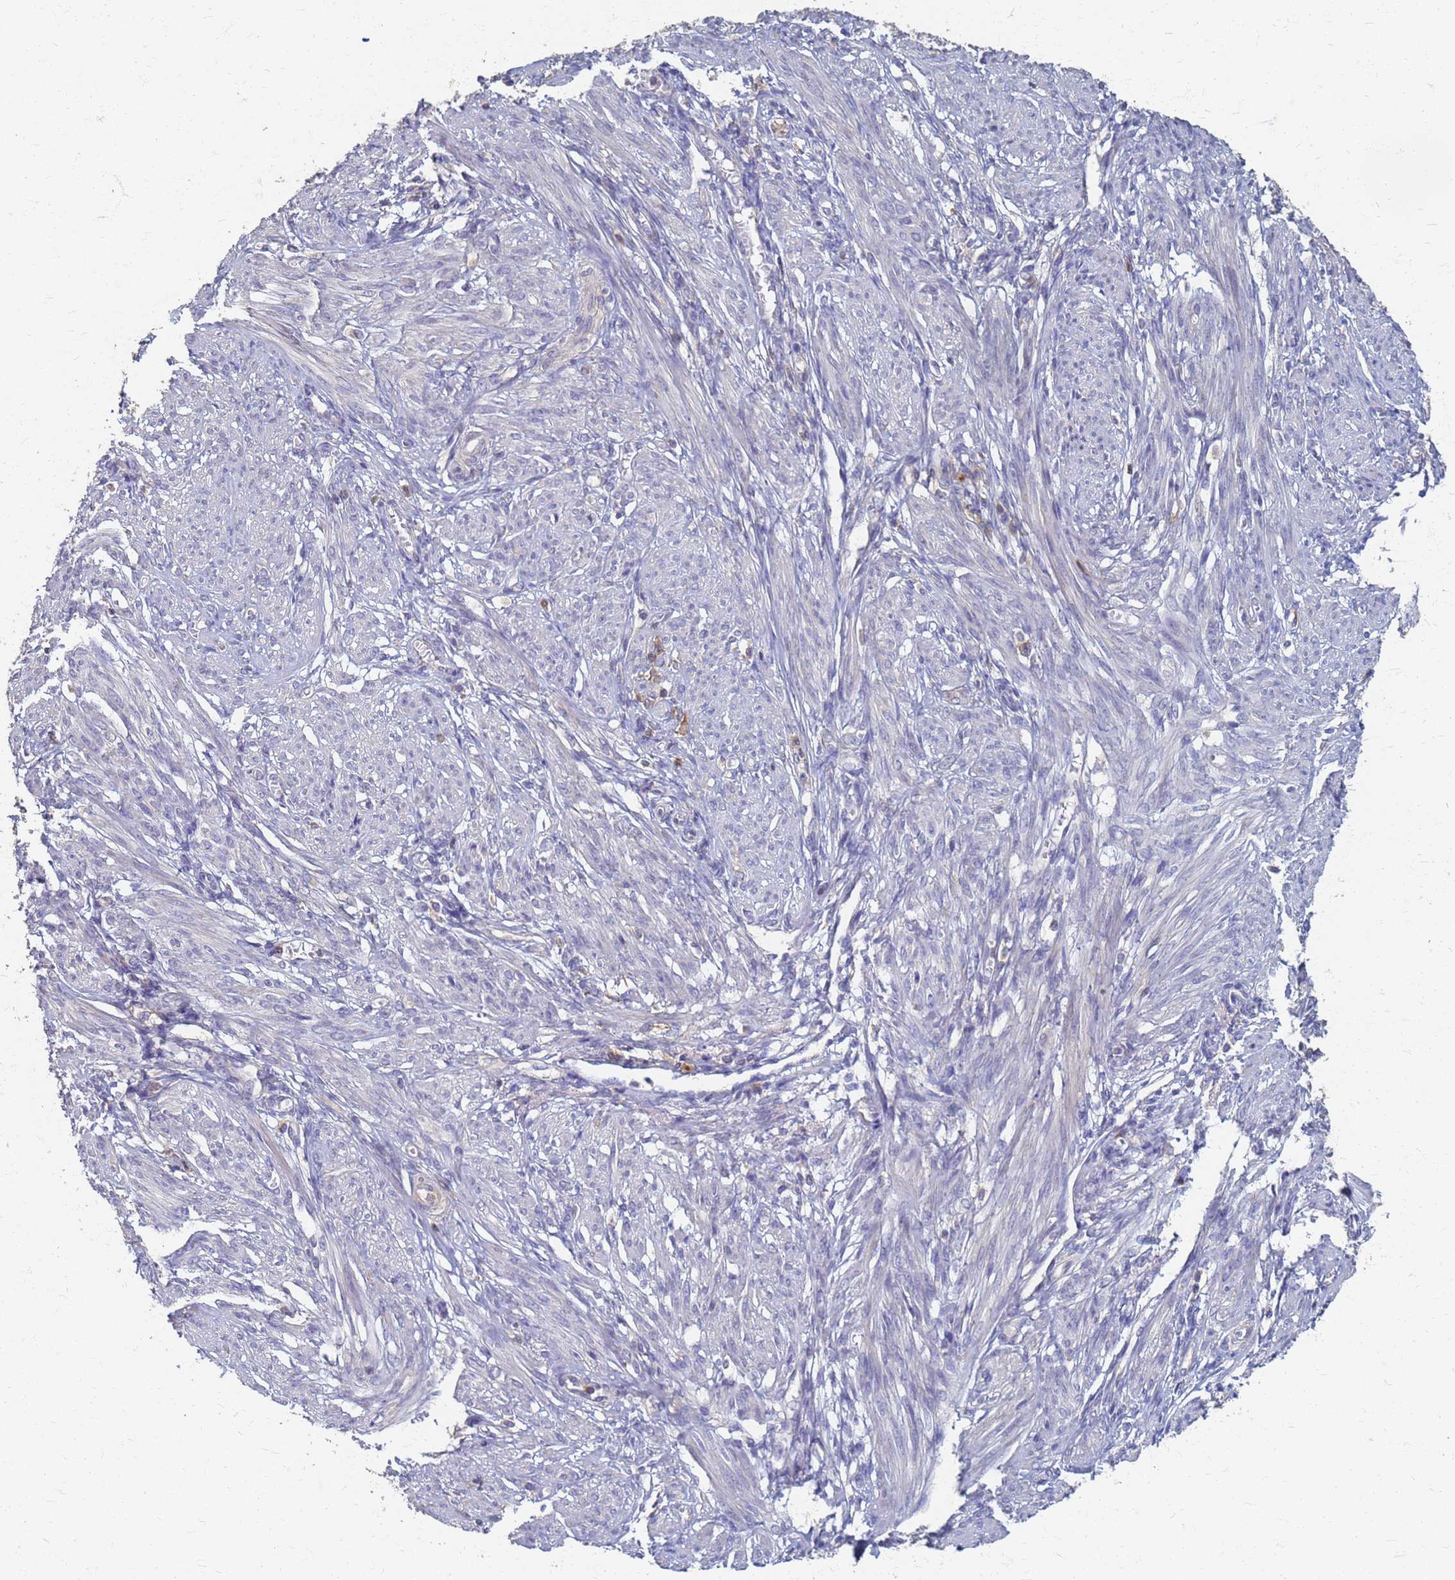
{"staining": {"intensity": "weak", "quantity": "<25%", "location": "cytoplasmic/membranous"}, "tissue": "smooth muscle", "cell_type": "Smooth muscle cells", "image_type": "normal", "snomed": [{"axis": "morphology", "description": "Normal tissue, NOS"}, {"axis": "topography", "description": "Smooth muscle"}], "caption": "IHC of unremarkable human smooth muscle reveals no expression in smooth muscle cells.", "gene": "KRCC1", "patient": {"sex": "female", "age": 39}}